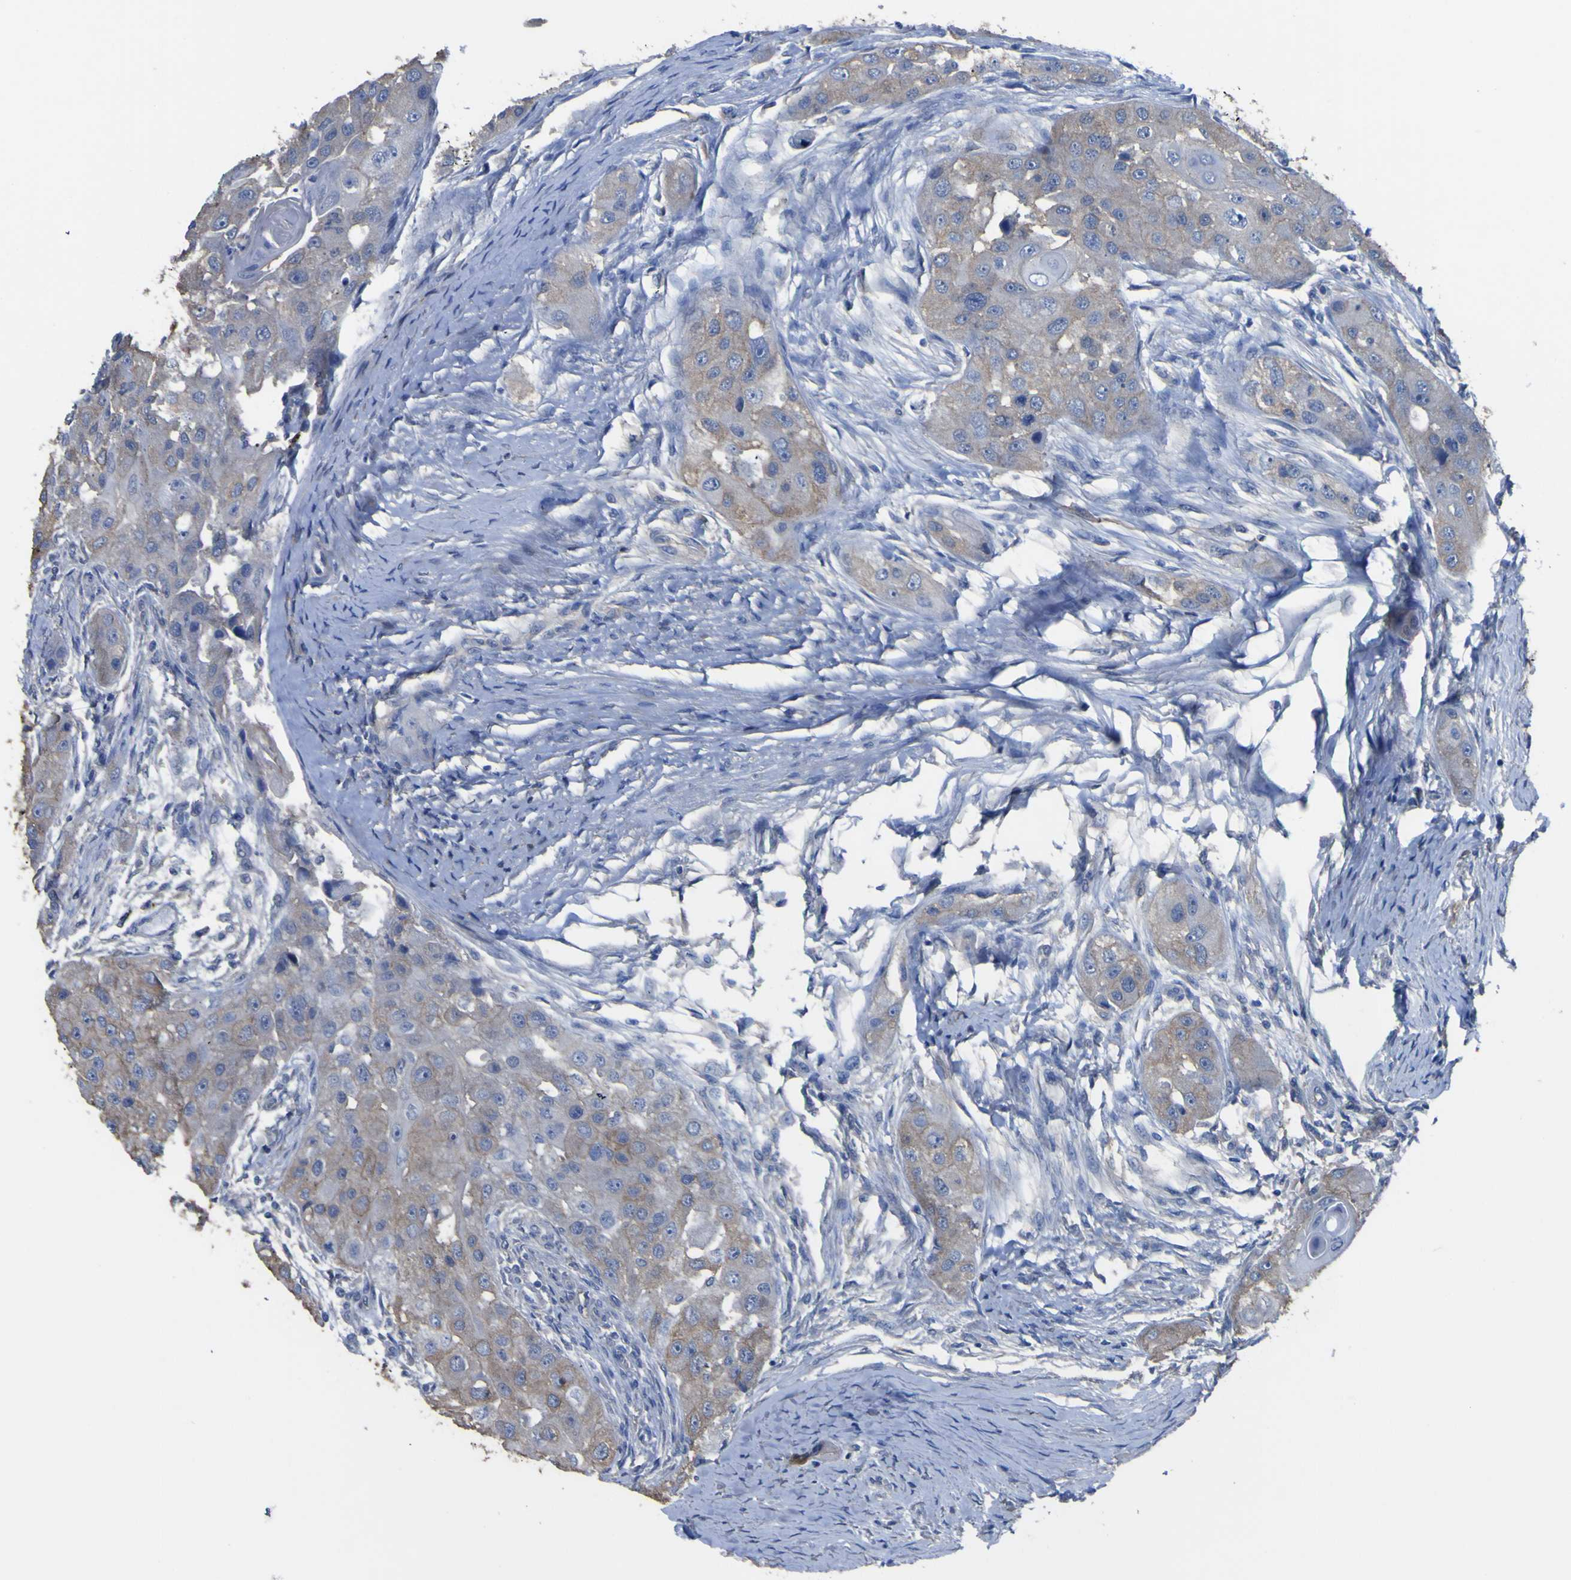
{"staining": {"intensity": "weak", "quantity": ">75%", "location": "cytoplasmic/membranous"}, "tissue": "head and neck cancer", "cell_type": "Tumor cells", "image_type": "cancer", "snomed": [{"axis": "morphology", "description": "Normal tissue, NOS"}, {"axis": "morphology", "description": "Squamous cell carcinoma, NOS"}, {"axis": "topography", "description": "Skeletal muscle"}, {"axis": "topography", "description": "Head-Neck"}], "caption": "Tumor cells display weak cytoplasmic/membranous expression in about >75% of cells in head and neck cancer.", "gene": "AGO4", "patient": {"sex": "male", "age": 51}}